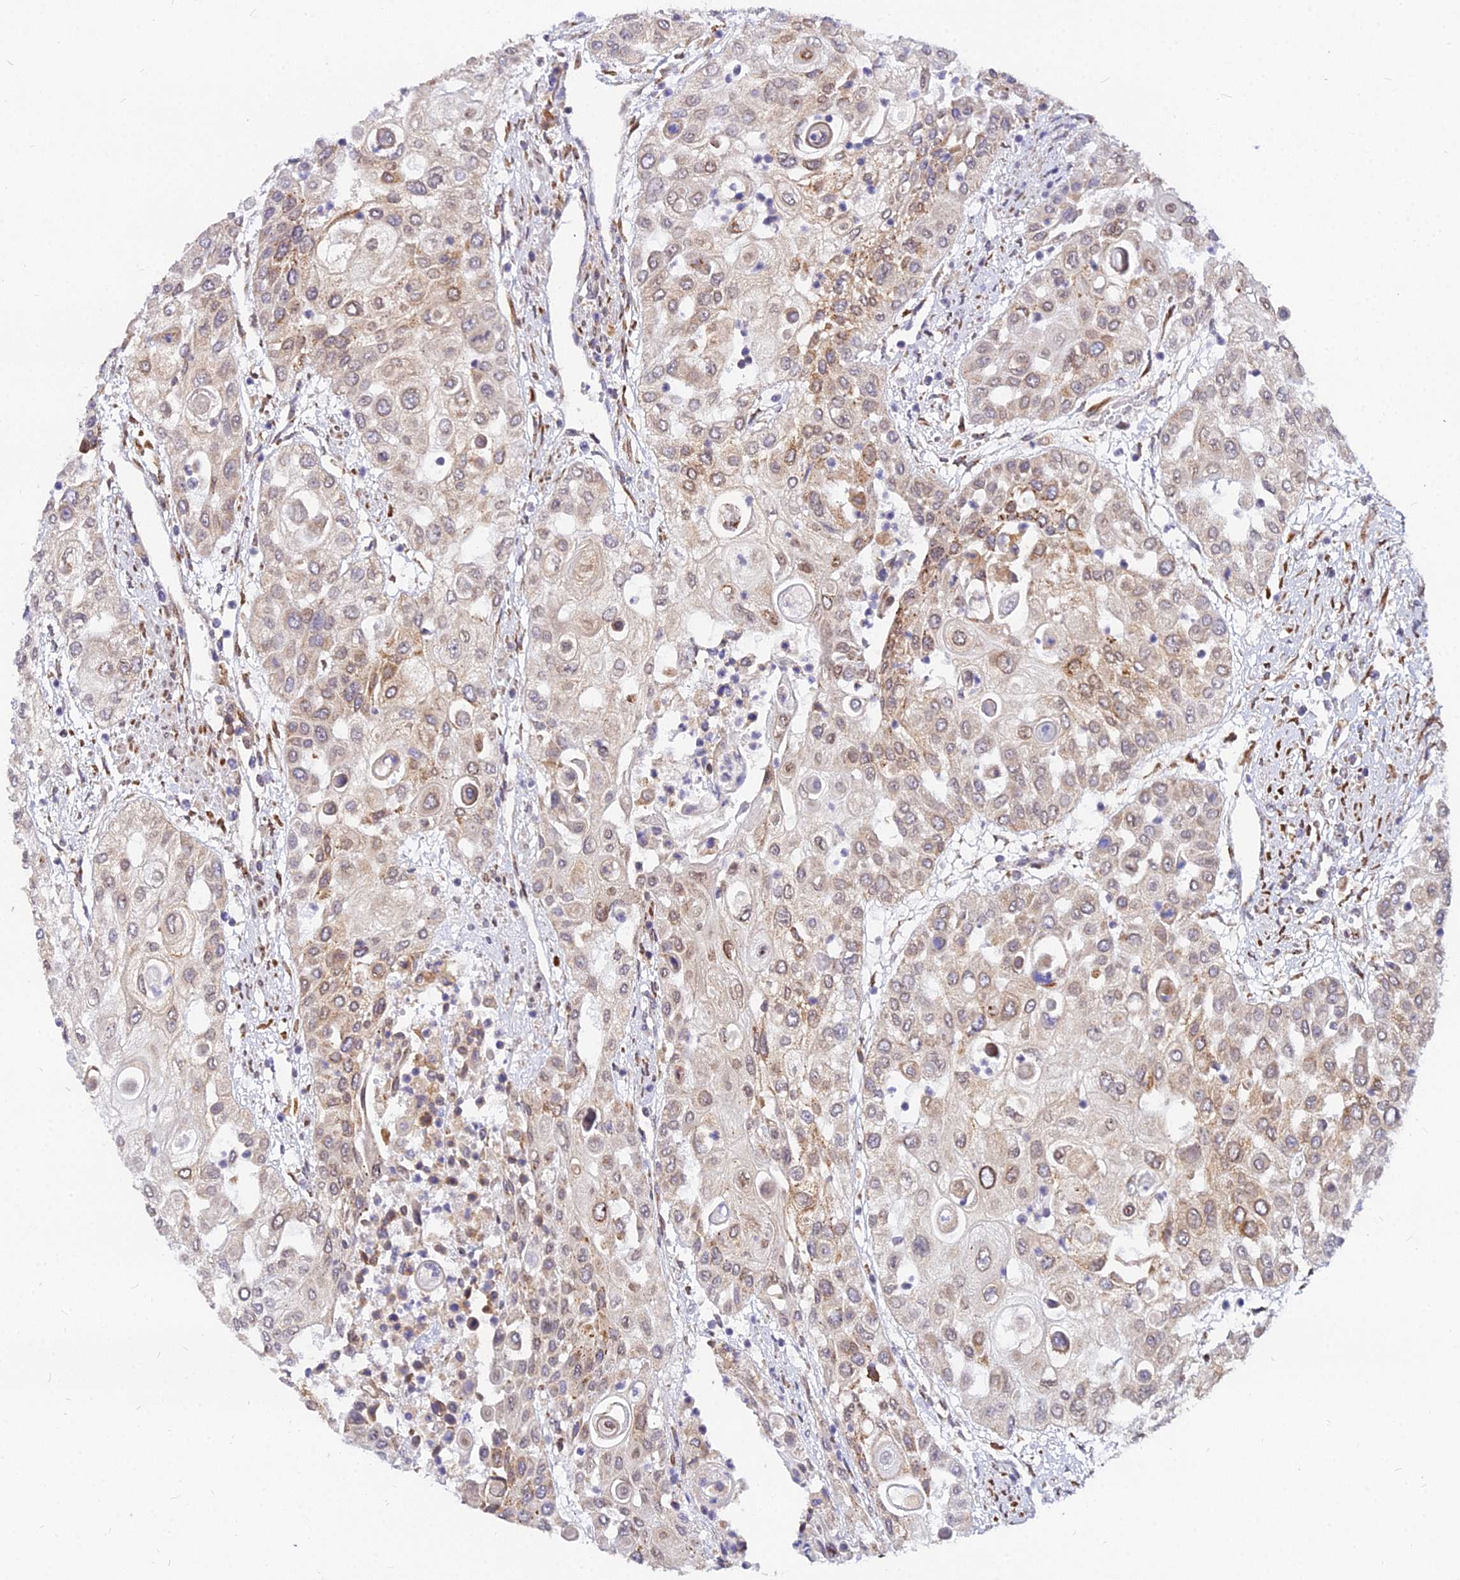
{"staining": {"intensity": "weak", "quantity": ">75%", "location": "cytoplasmic/membranous"}, "tissue": "urothelial cancer", "cell_type": "Tumor cells", "image_type": "cancer", "snomed": [{"axis": "morphology", "description": "Urothelial carcinoma, High grade"}, {"axis": "topography", "description": "Urinary bladder"}], "caption": "Urothelial cancer was stained to show a protein in brown. There is low levels of weak cytoplasmic/membranous expression in approximately >75% of tumor cells.", "gene": "RNF121", "patient": {"sex": "female", "age": 79}}